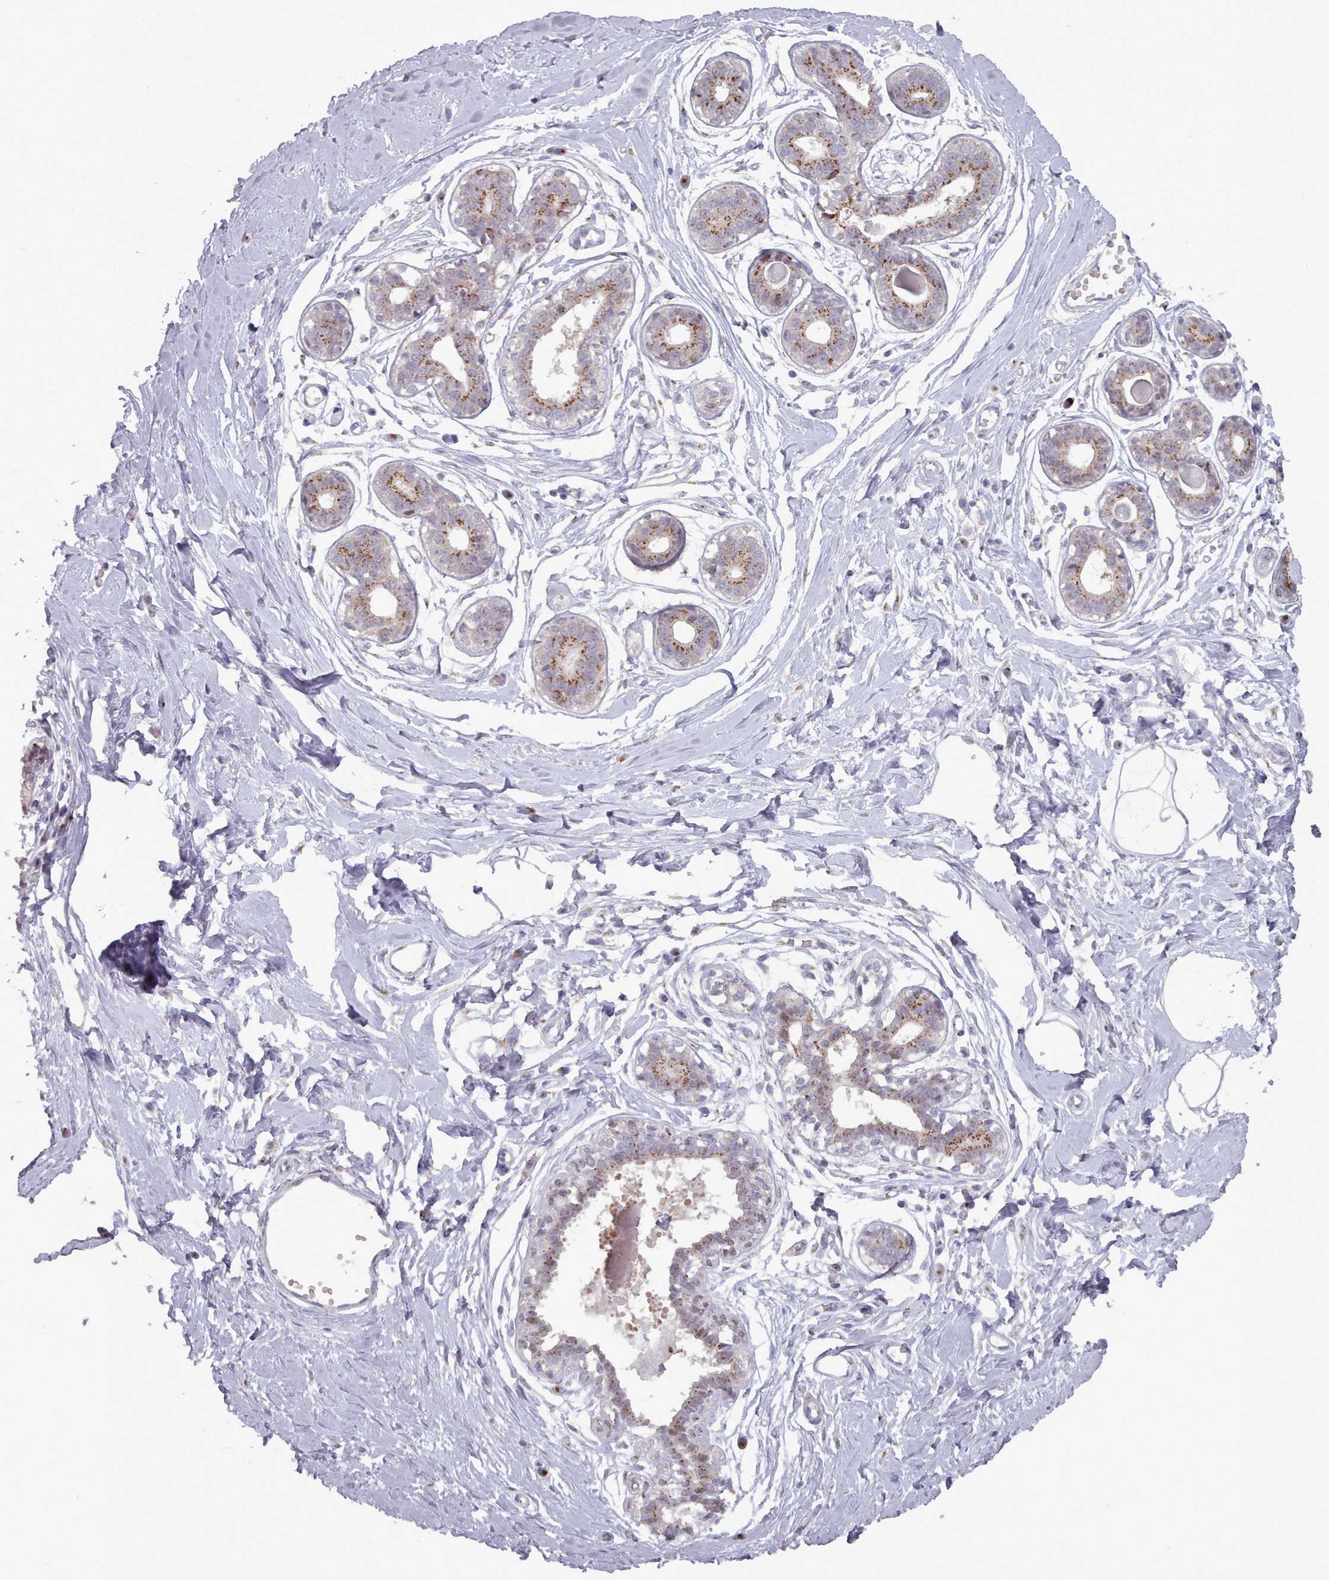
{"staining": {"intensity": "negative", "quantity": "none", "location": "none"}, "tissue": "breast", "cell_type": "Adipocytes", "image_type": "normal", "snomed": [{"axis": "morphology", "description": "Normal tissue, NOS"}, {"axis": "topography", "description": "Breast"}], "caption": "An image of breast stained for a protein shows no brown staining in adipocytes. (DAB (3,3'-diaminobenzidine) immunohistochemistry with hematoxylin counter stain).", "gene": "MAN1B1", "patient": {"sex": "female", "age": 45}}